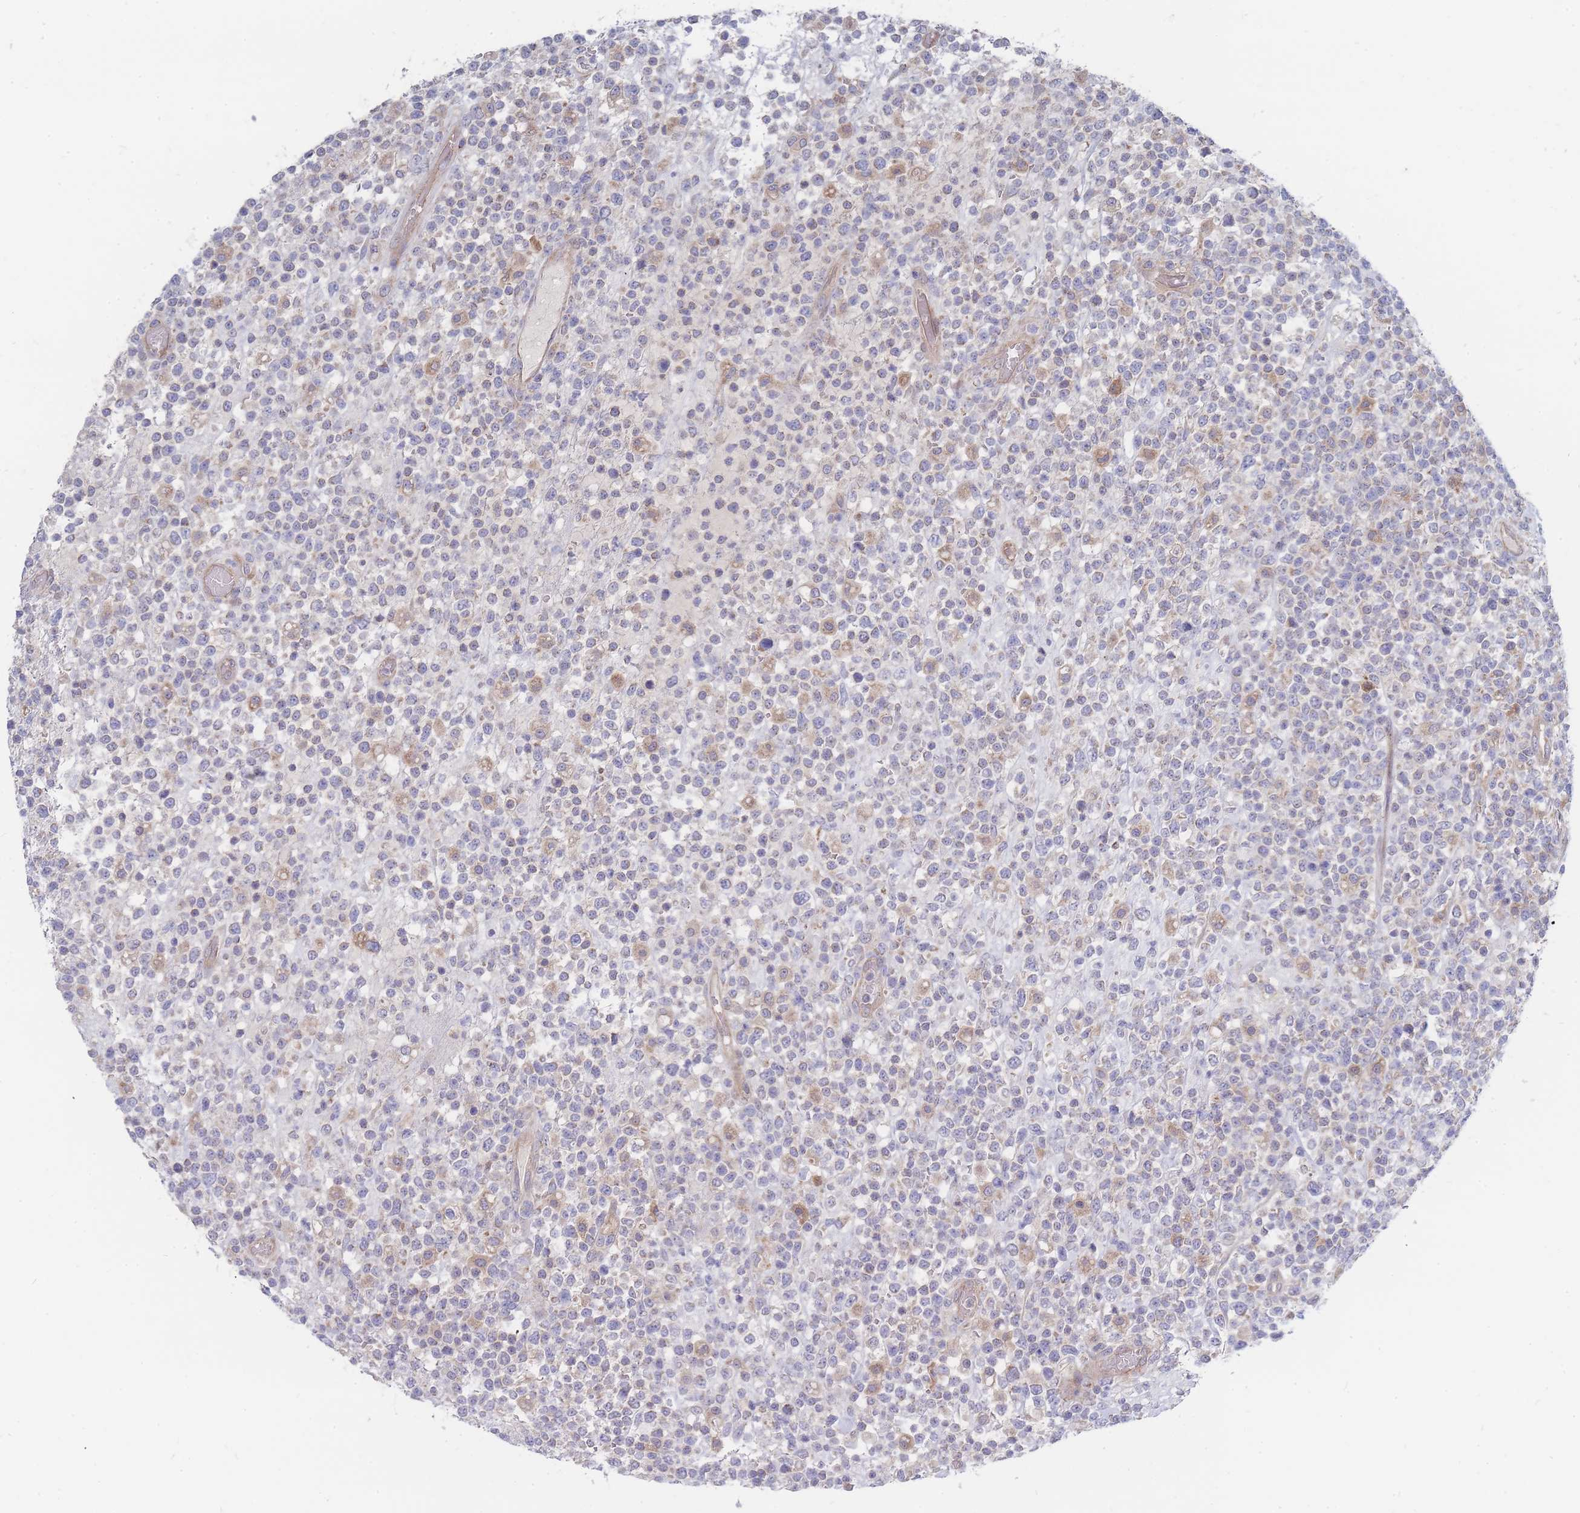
{"staining": {"intensity": "negative", "quantity": "none", "location": "none"}, "tissue": "lymphoma", "cell_type": "Tumor cells", "image_type": "cancer", "snomed": [{"axis": "morphology", "description": "Malignant lymphoma, non-Hodgkin's type, High grade"}, {"axis": "topography", "description": "Colon"}], "caption": "Image shows no significant protein staining in tumor cells of lymphoma.", "gene": "NUB1", "patient": {"sex": "female", "age": 53}}